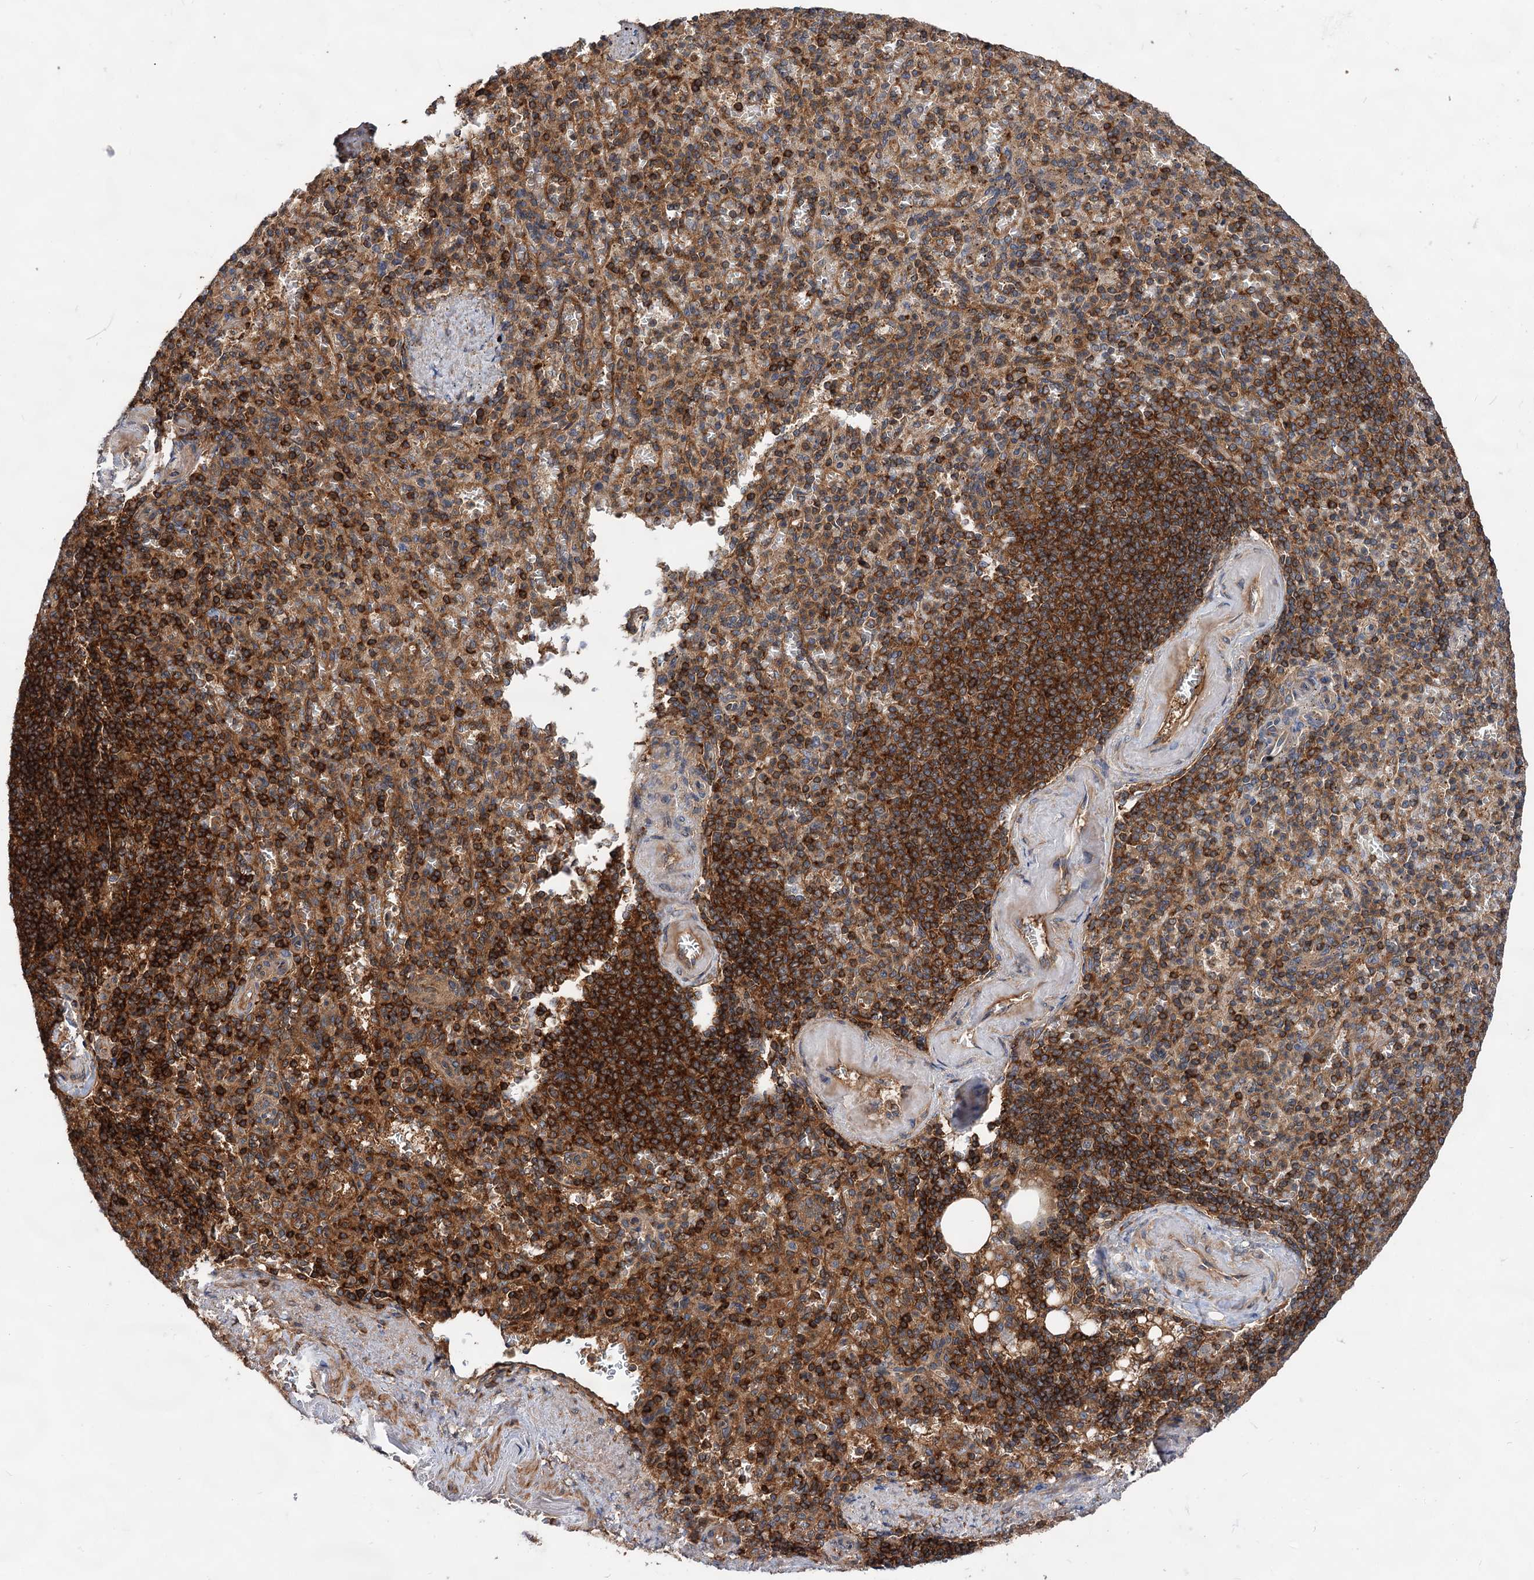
{"staining": {"intensity": "strong", "quantity": ">75%", "location": "cytoplasmic/membranous"}, "tissue": "spleen", "cell_type": "Cells in red pulp", "image_type": "normal", "snomed": [{"axis": "morphology", "description": "Normal tissue, NOS"}, {"axis": "topography", "description": "Spleen"}], "caption": "IHC image of normal spleen stained for a protein (brown), which shows high levels of strong cytoplasmic/membranous expression in approximately >75% of cells in red pulp.", "gene": "PACS1", "patient": {"sex": "female", "age": 74}}